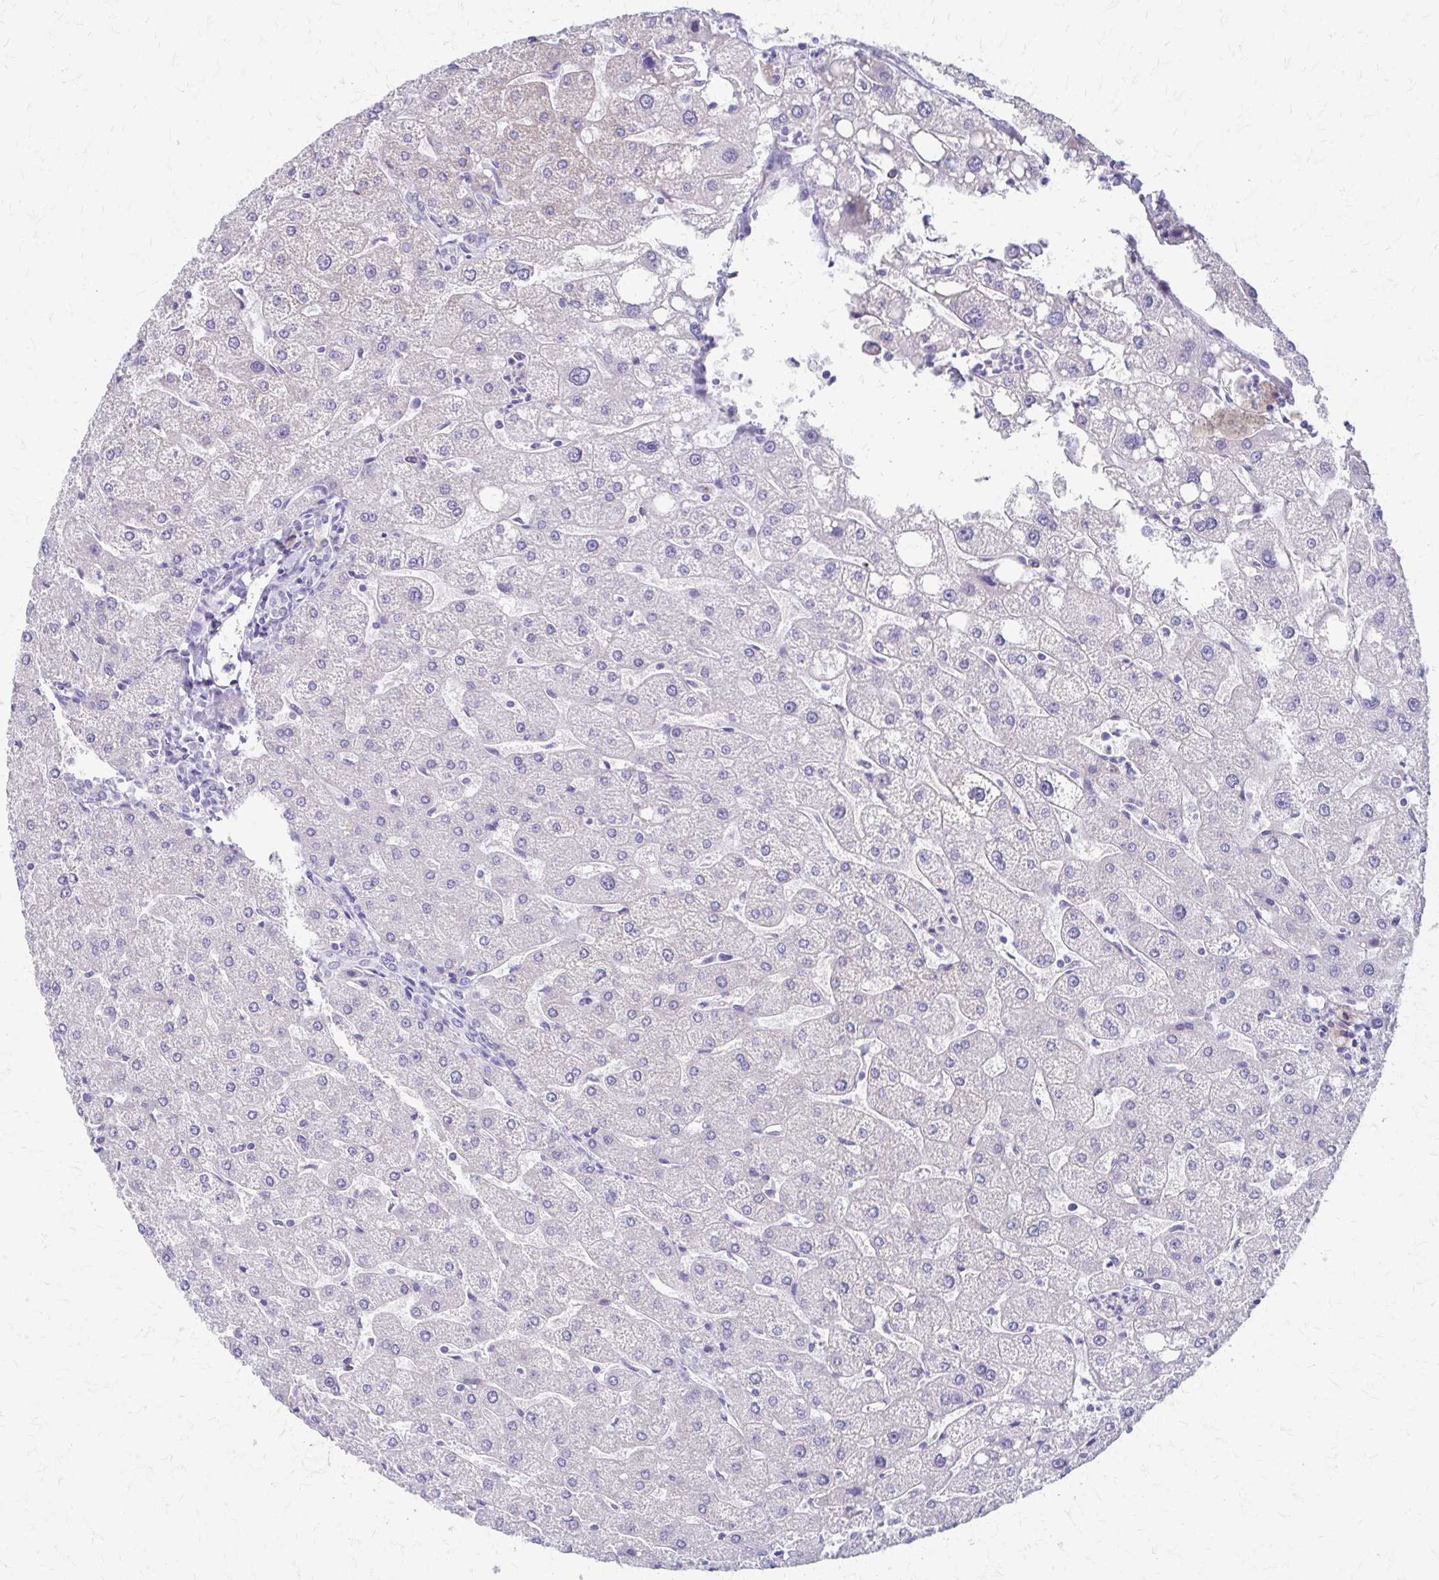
{"staining": {"intensity": "weak", "quantity": "25%-75%", "location": "cytoplasmic/membranous"}, "tissue": "liver", "cell_type": "Cholangiocytes", "image_type": "normal", "snomed": [{"axis": "morphology", "description": "Normal tissue, NOS"}, {"axis": "topography", "description": "Liver"}], "caption": "IHC (DAB) staining of normal human liver displays weak cytoplasmic/membranous protein positivity in about 25%-75% of cholangiocytes. (DAB (3,3'-diaminobenzidine) IHC, brown staining for protein, blue staining for nuclei).", "gene": "ZSCAN5B", "patient": {"sex": "male", "age": 67}}